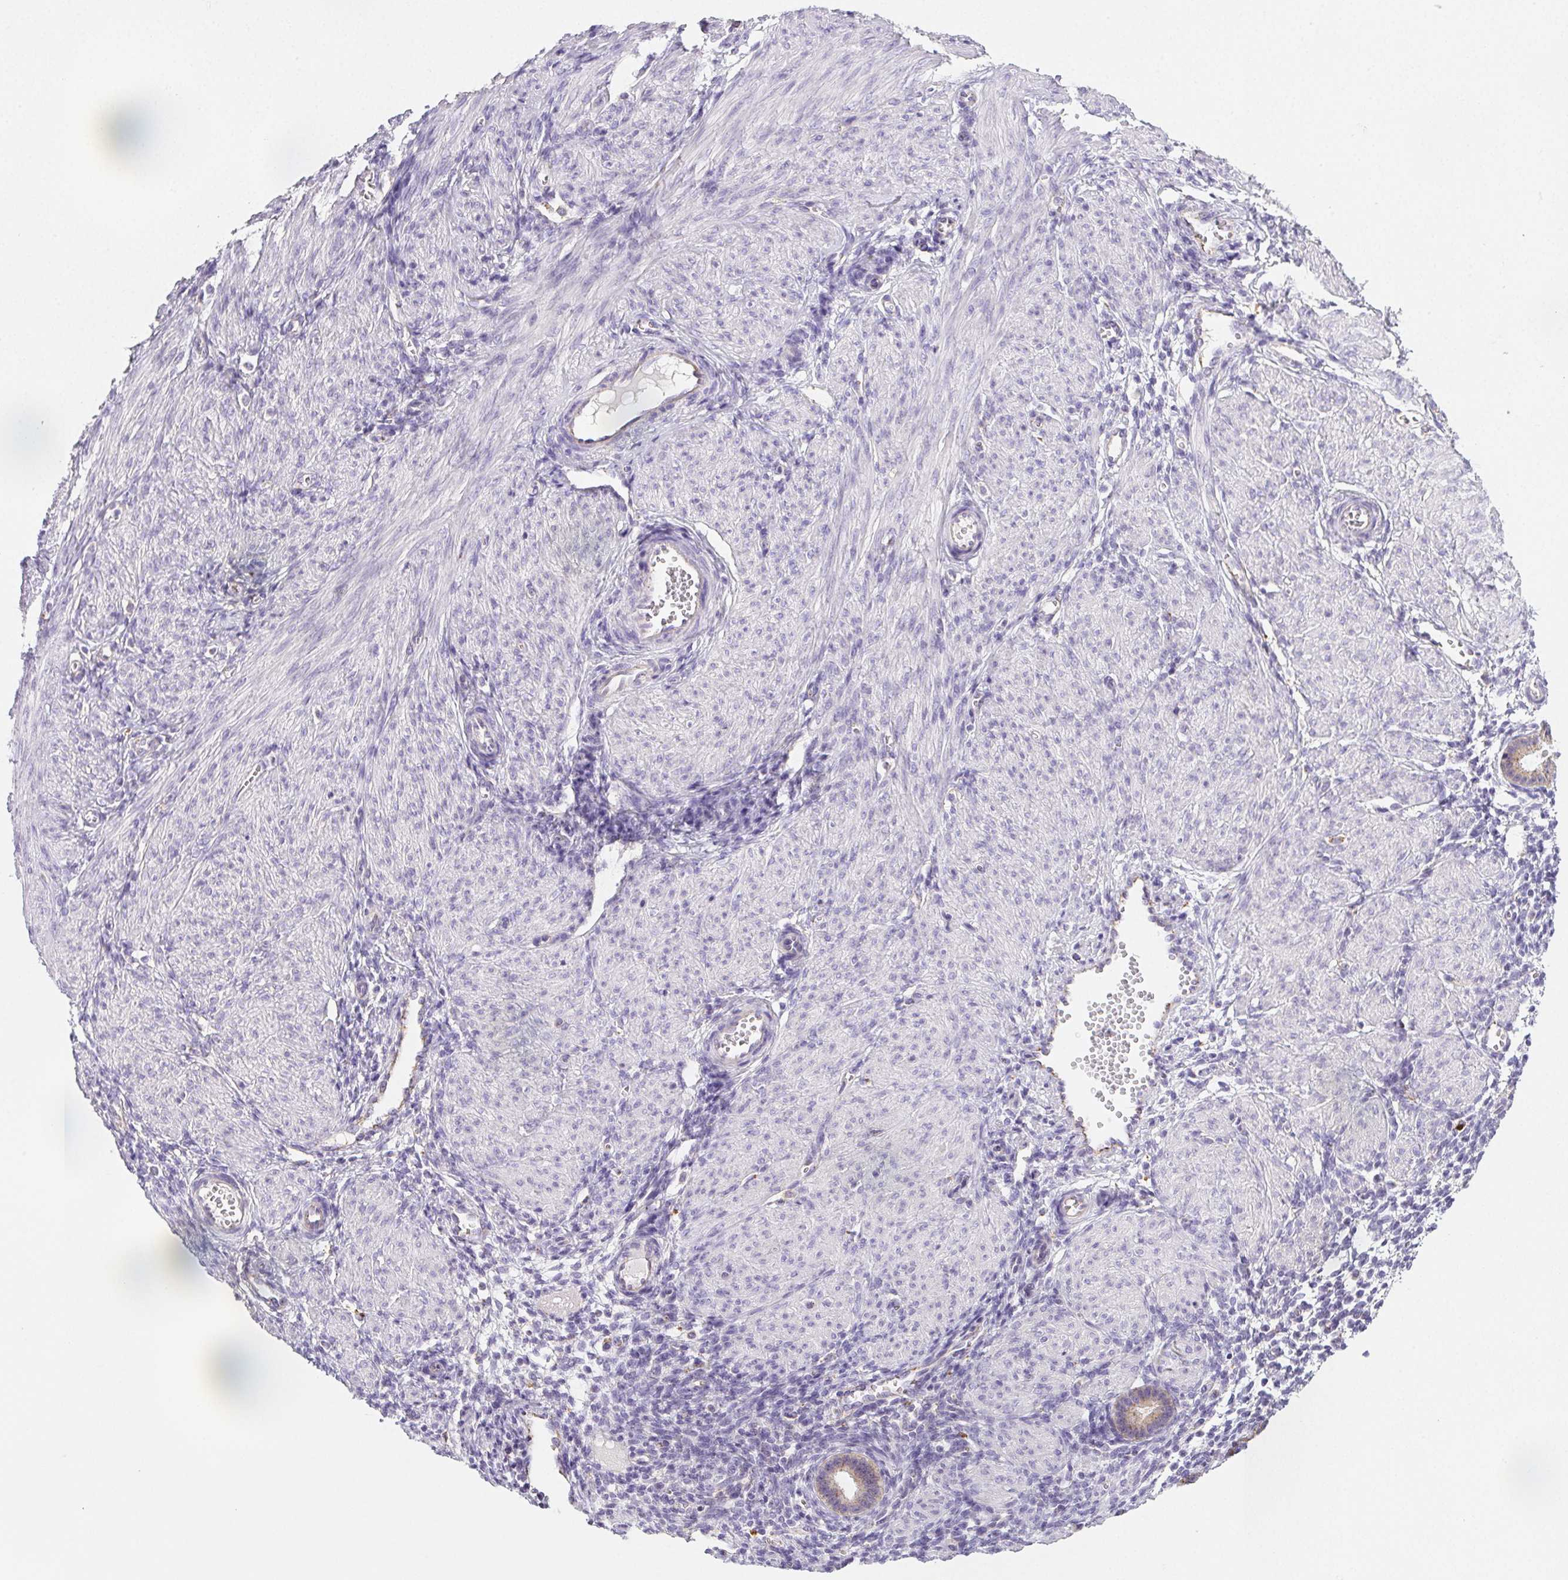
{"staining": {"intensity": "negative", "quantity": "none", "location": "none"}, "tissue": "endometrium", "cell_type": "Cells in endometrial stroma", "image_type": "normal", "snomed": [{"axis": "morphology", "description": "Normal tissue, NOS"}, {"axis": "topography", "description": "Endometrium"}], "caption": "Immunohistochemistry (IHC) histopathology image of normal endometrium stained for a protein (brown), which shows no positivity in cells in endometrial stroma.", "gene": "LIPA", "patient": {"sex": "female", "age": 36}}